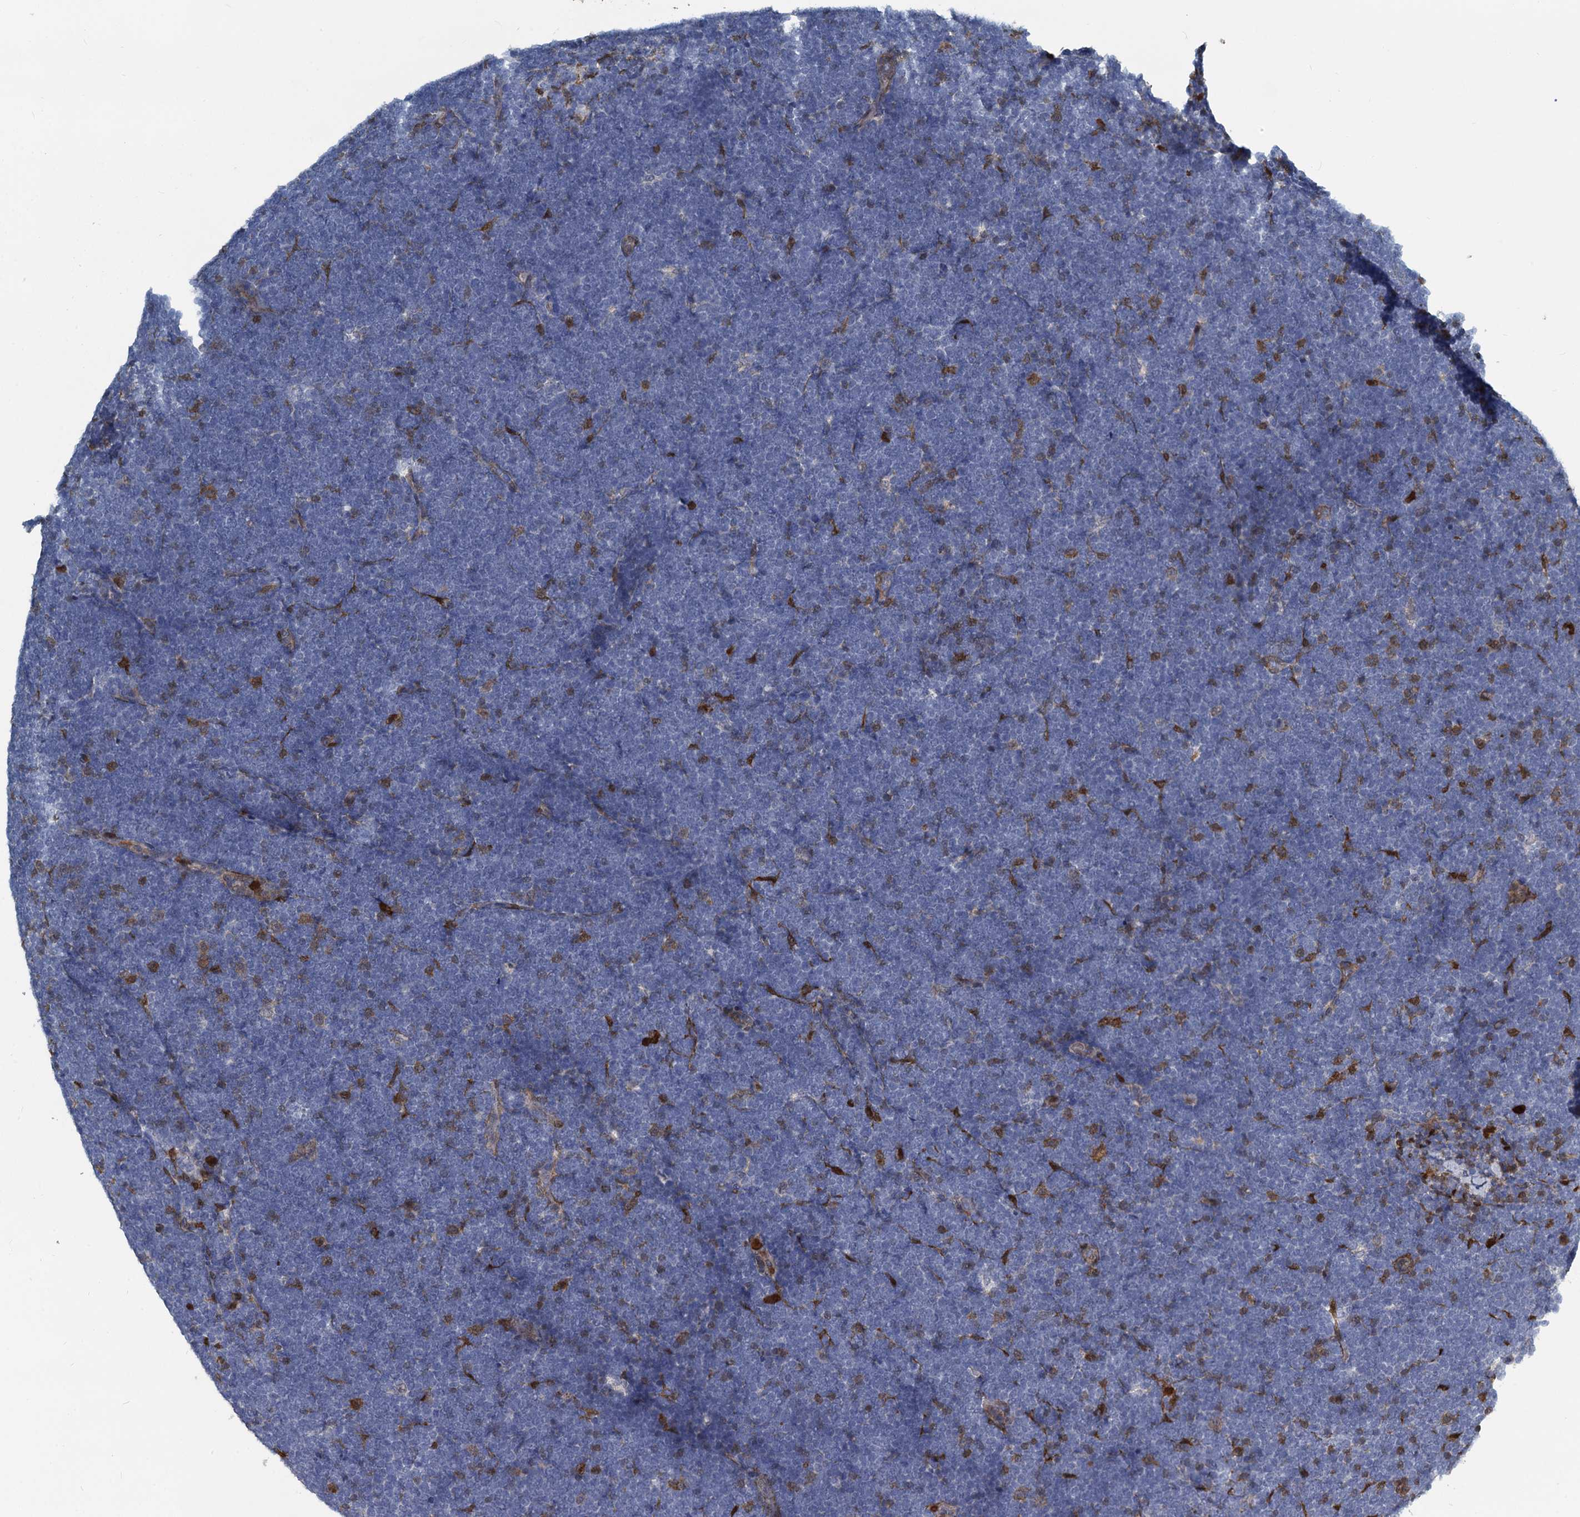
{"staining": {"intensity": "negative", "quantity": "none", "location": "none"}, "tissue": "lymphoma", "cell_type": "Tumor cells", "image_type": "cancer", "snomed": [{"axis": "morphology", "description": "Malignant lymphoma, non-Hodgkin's type, High grade"}, {"axis": "topography", "description": "Lymph node"}], "caption": "Lymphoma stained for a protein using immunohistochemistry (IHC) displays no positivity tumor cells.", "gene": "S100A6", "patient": {"sex": "male", "age": 13}}